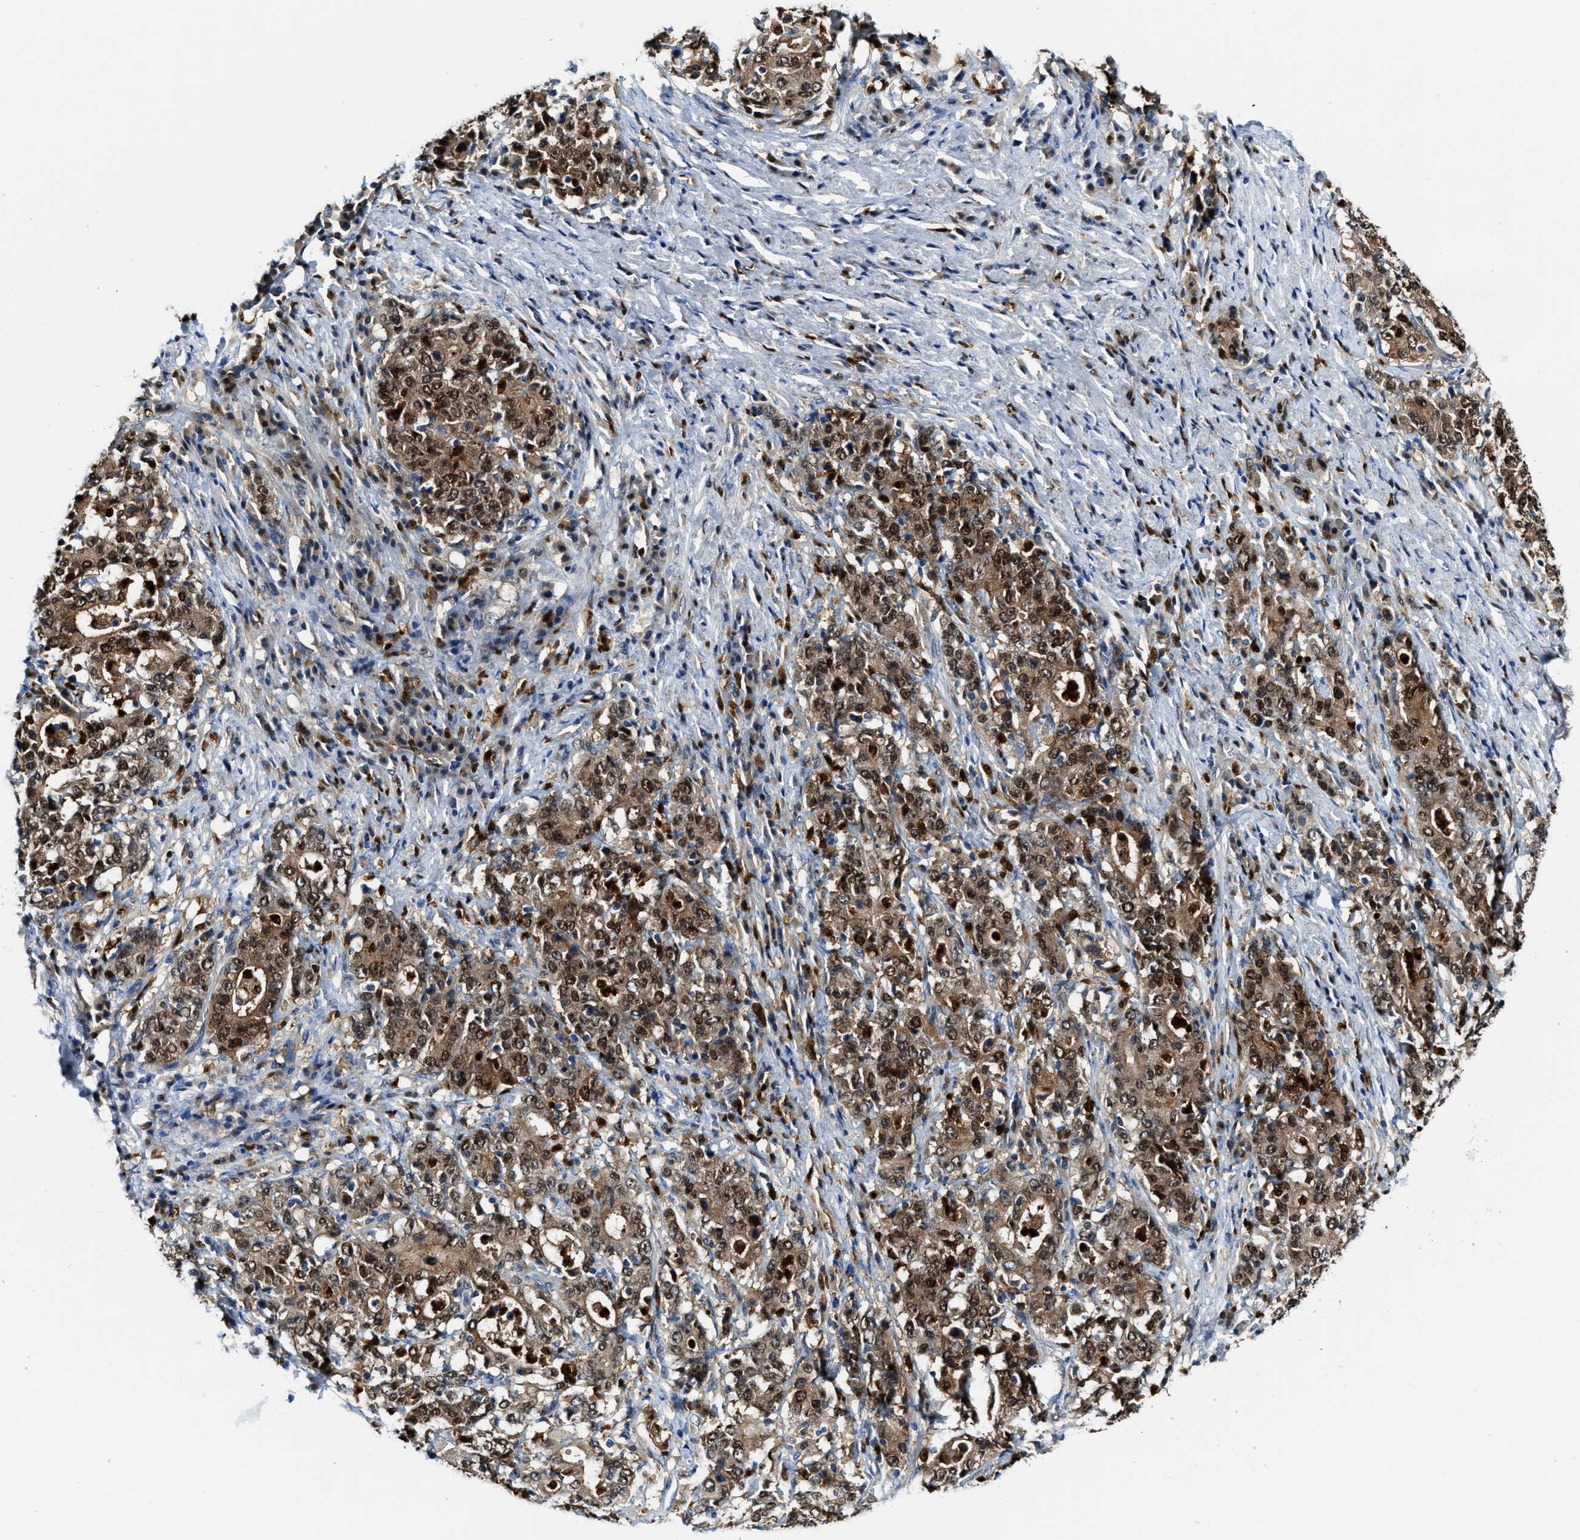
{"staining": {"intensity": "strong", "quantity": ">75%", "location": "cytoplasmic/membranous,nuclear"}, "tissue": "stomach cancer", "cell_type": "Tumor cells", "image_type": "cancer", "snomed": [{"axis": "morphology", "description": "Normal tissue, NOS"}, {"axis": "morphology", "description": "Adenocarcinoma, NOS"}, {"axis": "topography", "description": "Stomach, upper"}, {"axis": "topography", "description": "Stomach"}], "caption": "A high-resolution histopathology image shows immunohistochemistry staining of stomach adenocarcinoma, which exhibits strong cytoplasmic/membranous and nuclear staining in approximately >75% of tumor cells.", "gene": "LTA4H", "patient": {"sex": "male", "age": 59}}